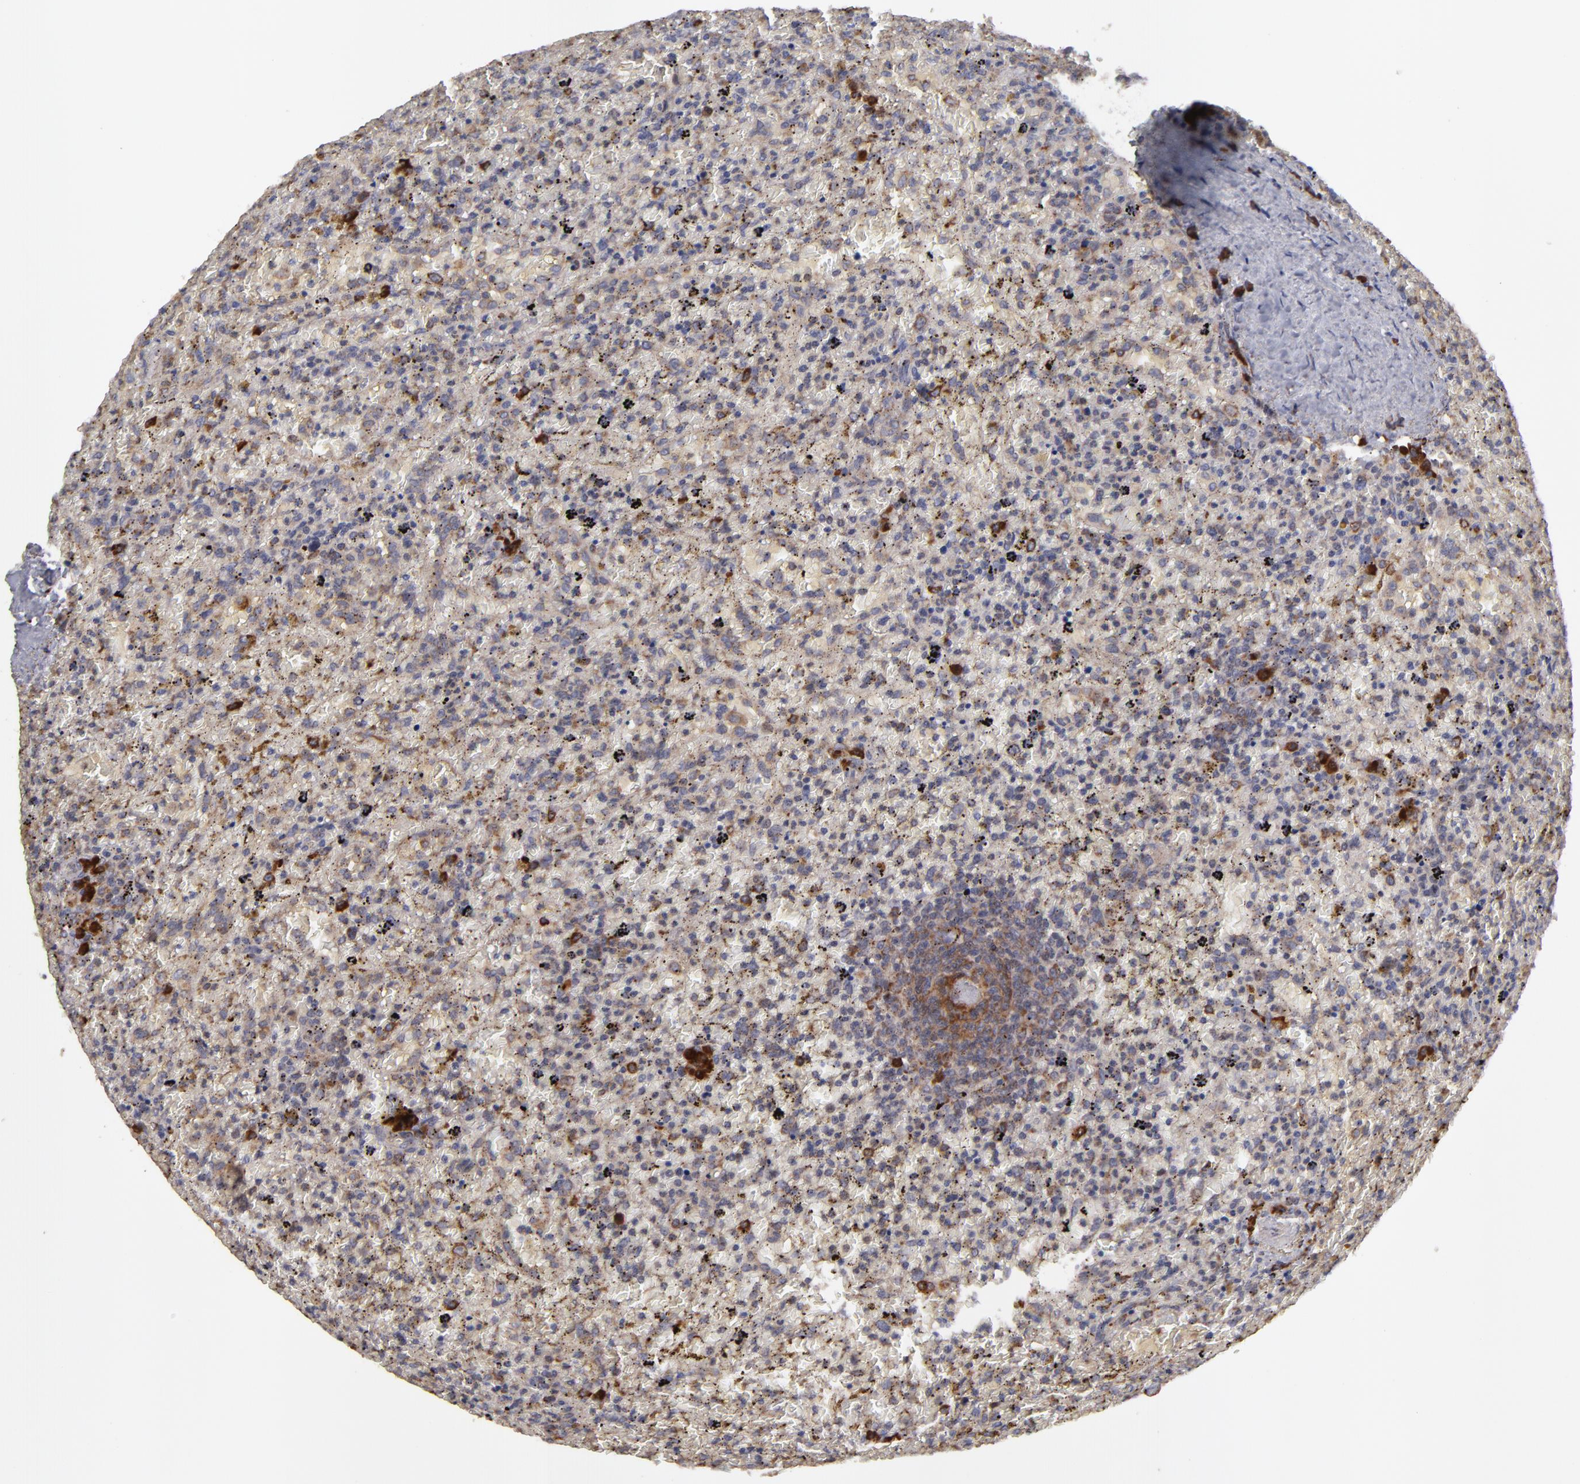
{"staining": {"intensity": "moderate", "quantity": ">75%", "location": "cytoplasmic/membranous"}, "tissue": "lymphoma", "cell_type": "Tumor cells", "image_type": "cancer", "snomed": [{"axis": "morphology", "description": "Malignant lymphoma, non-Hodgkin's type, High grade"}, {"axis": "topography", "description": "Spleen"}, {"axis": "topography", "description": "Lymph node"}], "caption": "Immunohistochemistry (IHC) (DAB) staining of malignant lymphoma, non-Hodgkin's type (high-grade) displays moderate cytoplasmic/membranous protein expression in approximately >75% of tumor cells.", "gene": "SND1", "patient": {"sex": "female", "age": 70}}